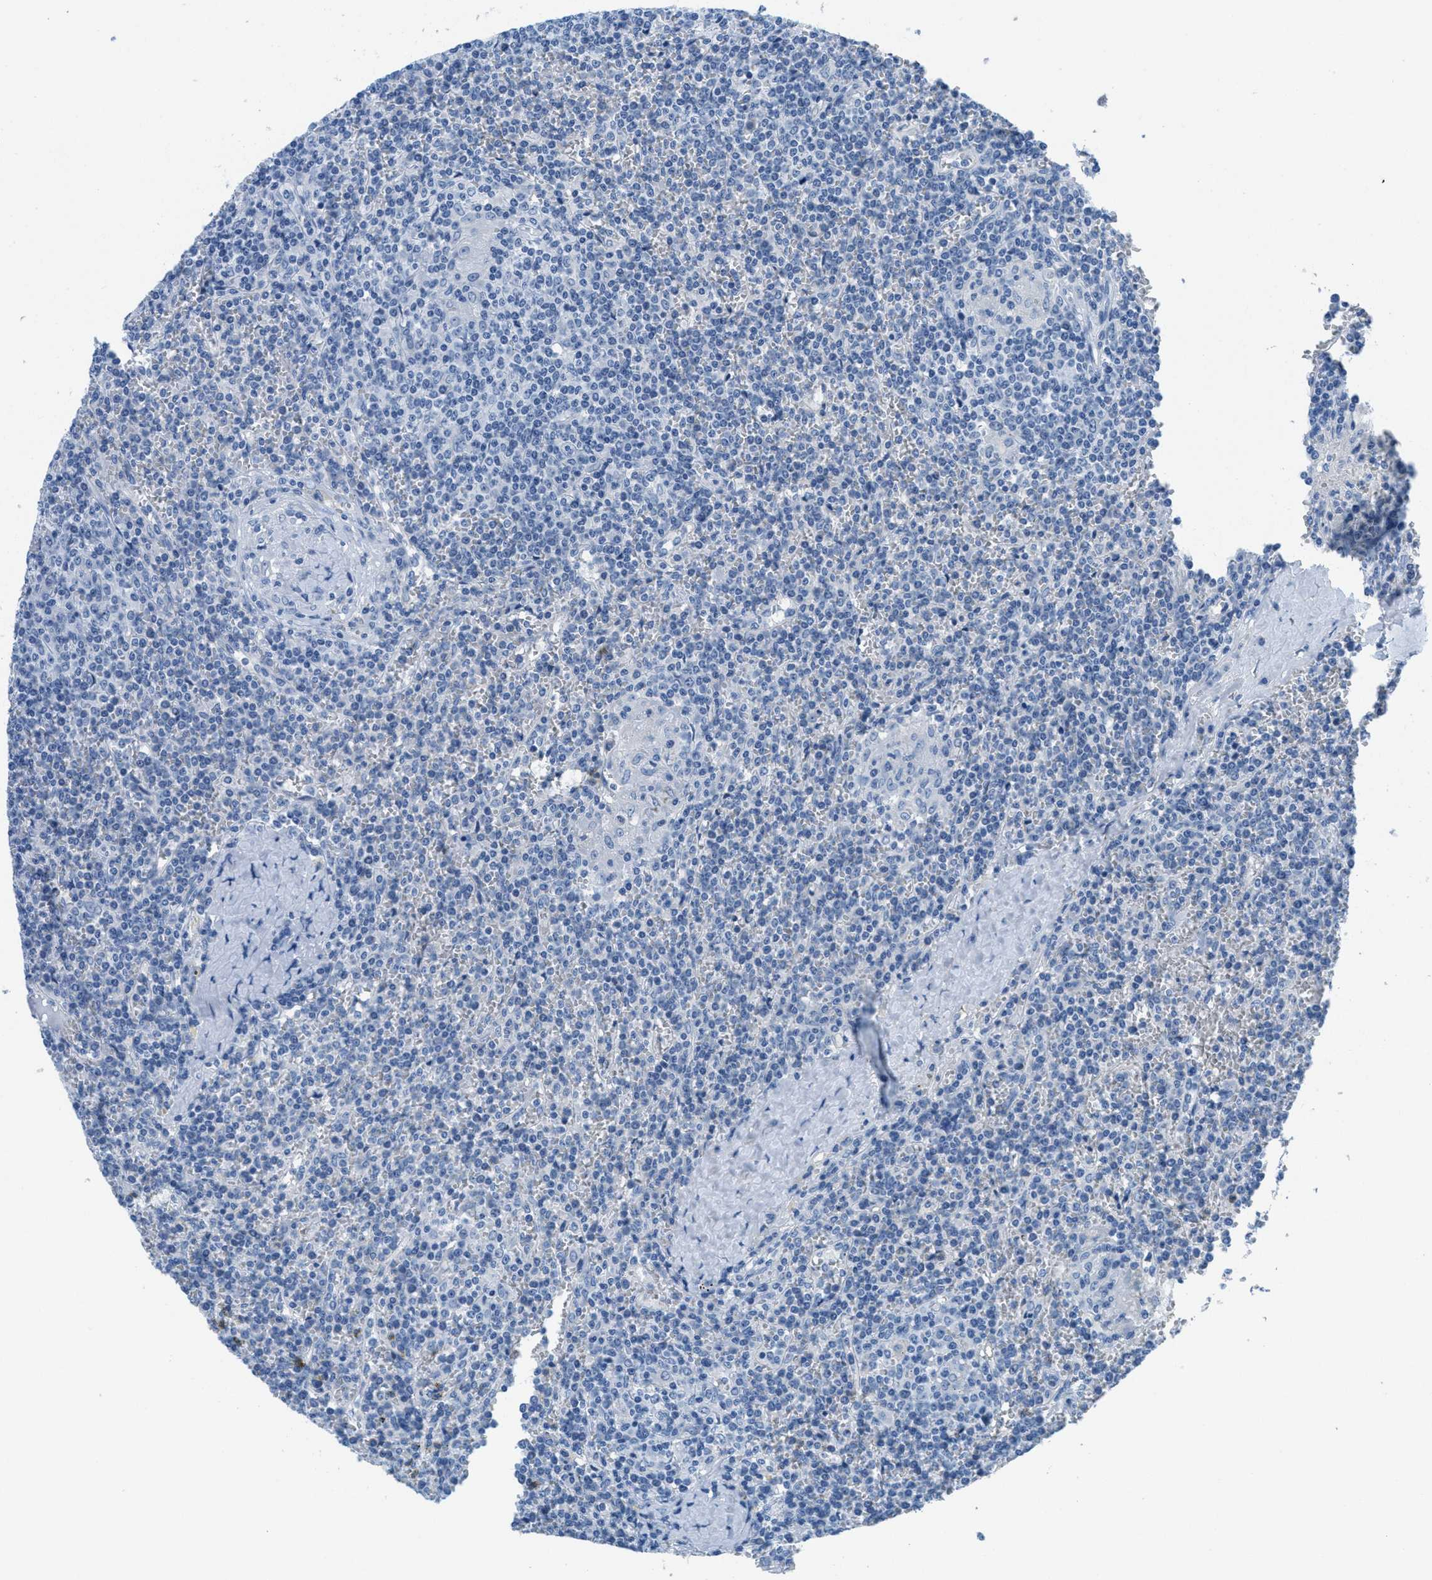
{"staining": {"intensity": "negative", "quantity": "none", "location": "none"}, "tissue": "lymphoma", "cell_type": "Tumor cells", "image_type": "cancer", "snomed": [{"axis": "morphology", "description": "Malignant lymphoma, non-Hodgkin's type, Low grade"}, {"axis": "topography", "description": "Spleen"}], "caption": "There is no significant positivity in tumor cells of lymphoma.", "gene": "MGARP", "patient": {"sex": "female", "age": 19}}